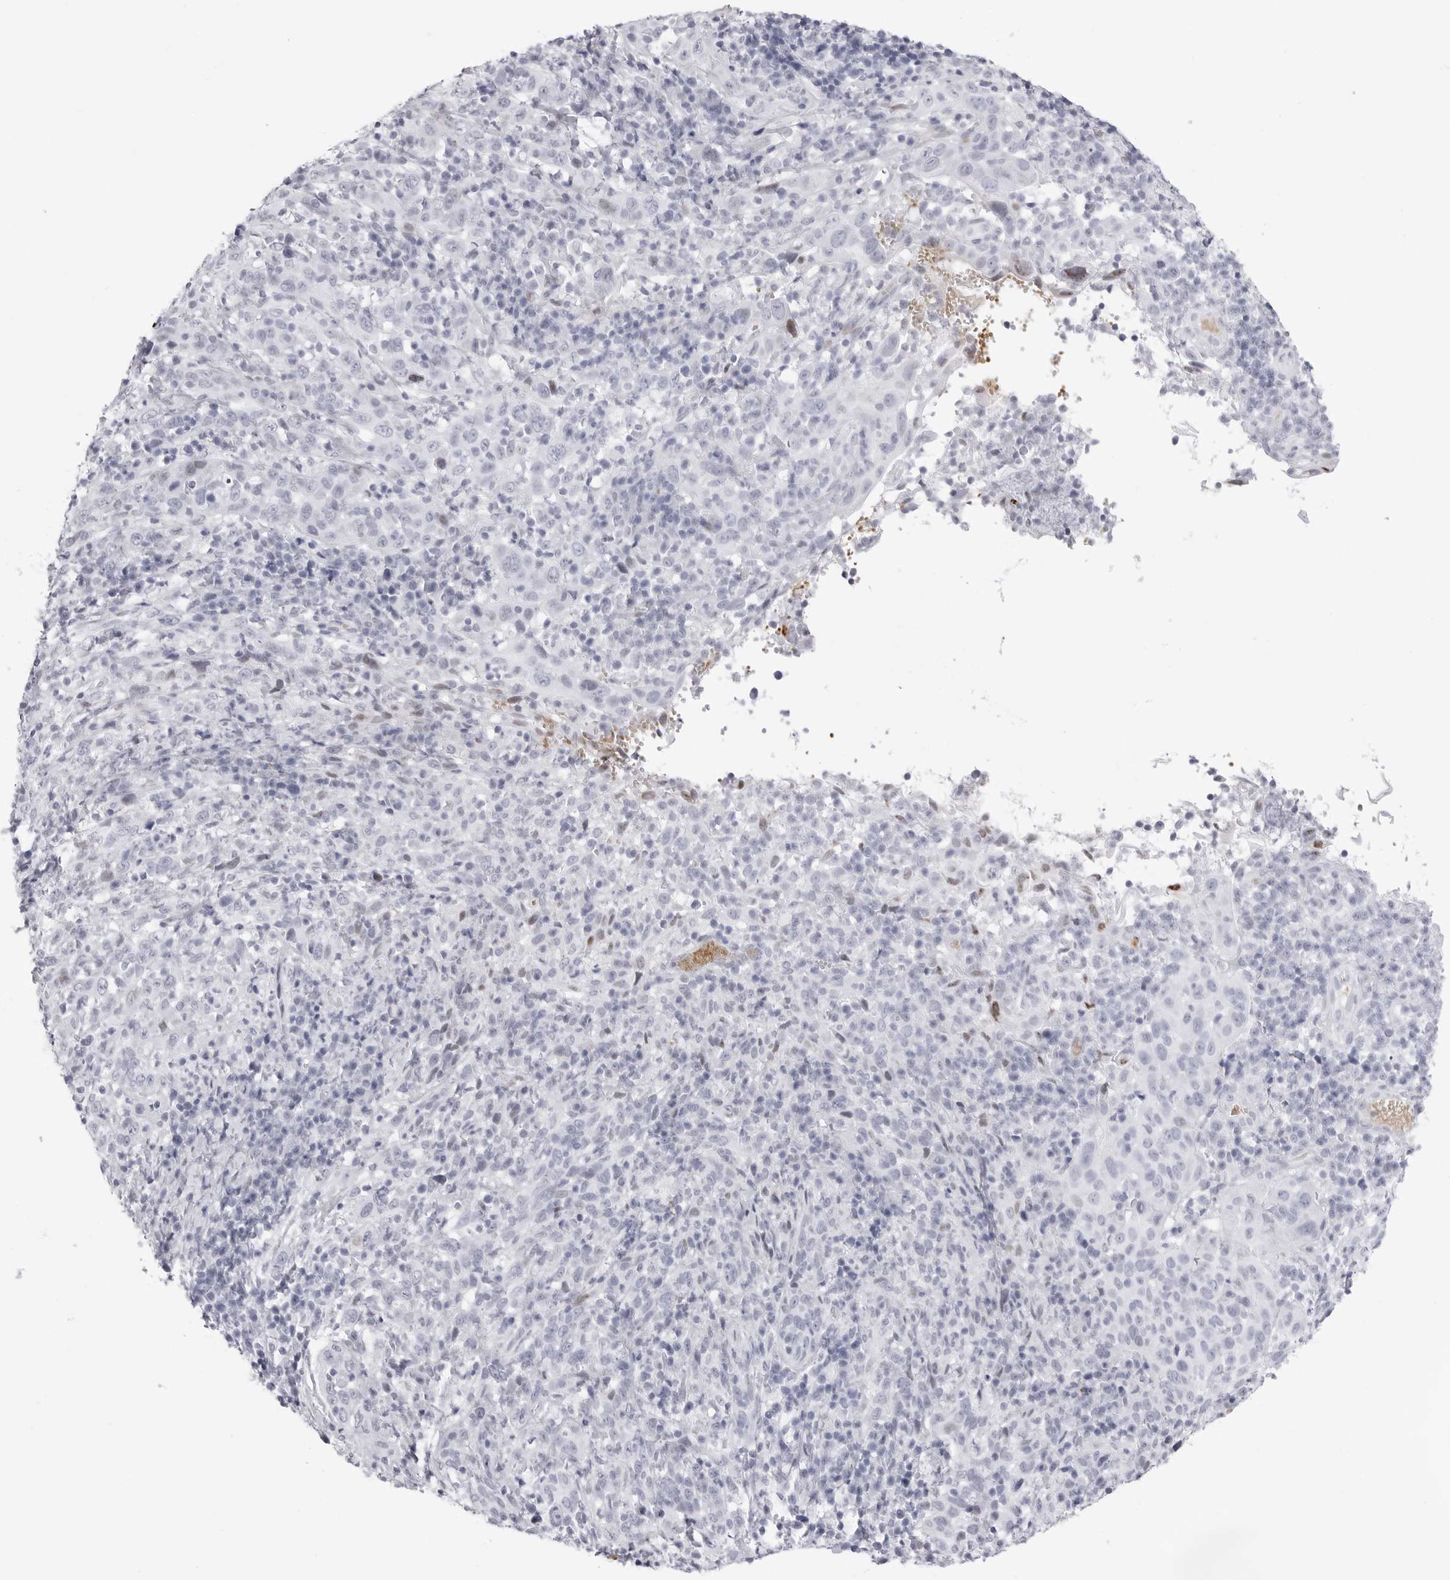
{"staining": {"intensity": "negative", "quantity": "none", "location": "none"}, "tissue": "cervical cancer", "cell_type": "Tumor cells", "image_type": "cancer", "snomed": [{"axis": "morphology", "description": "Squamous cell carcinoma, NOS"}, {"axis": "topography", "description": "Cervix"}], "caption": "Protein analysis of cervical cancer (squamous cell carcinoma) displays no significant staining in tumor cells. (DAB (3,3'-diaminobenzidine) IHC with hematoxylin counter stain).", "gene": "TSSK1B", "patient": {"sex": "female", "age": 46}}